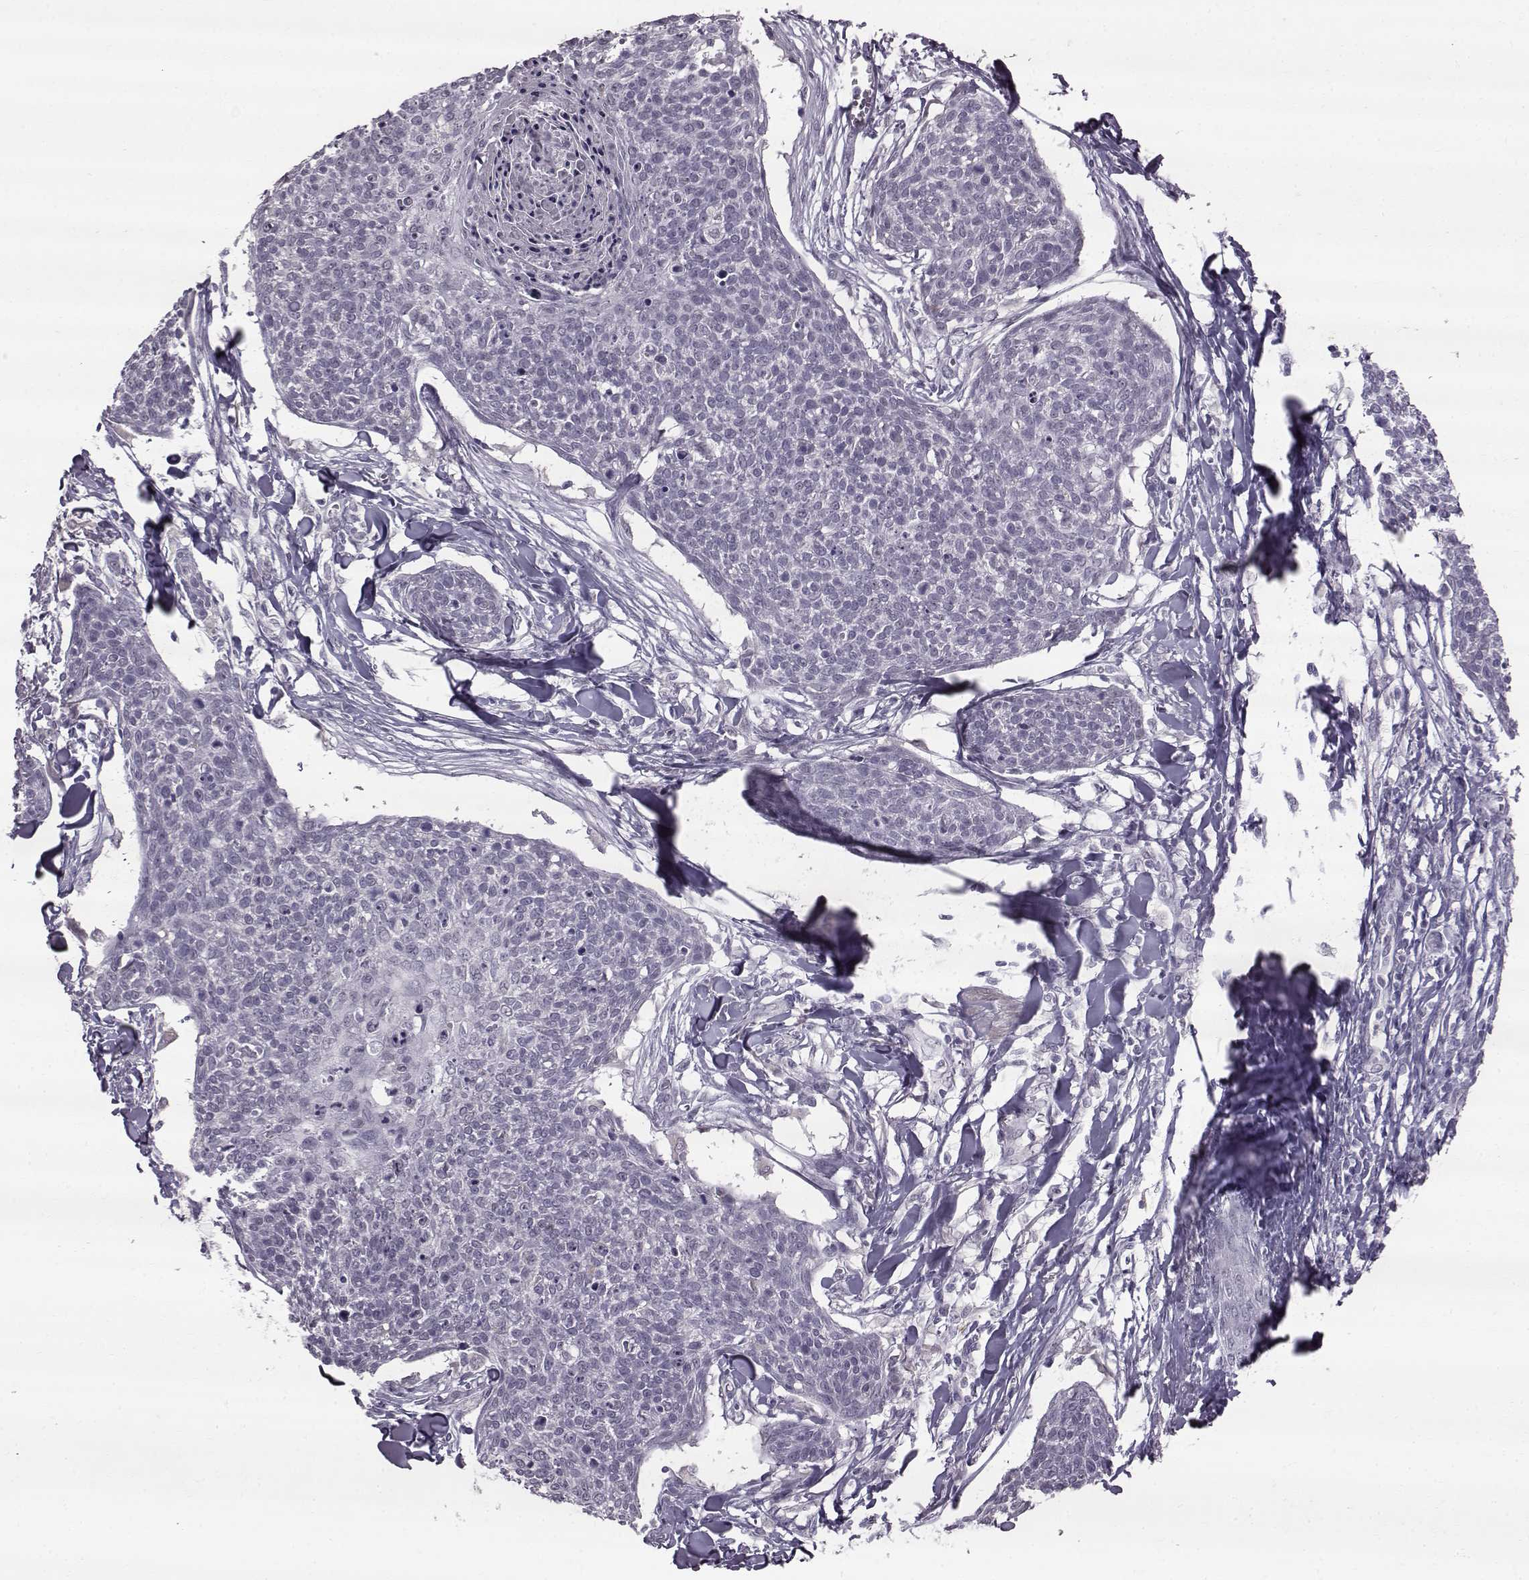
{"staining": {"intensity": "negative", "quantity": "none", "location": "none"}, "tissue": "skin cancer", "cell_type": "Tumor cells", "image_type": "cancer", "snomed": [{"axis": "morphology", "description": "Squamous cell carcinoma, NOS"}, {"axis": "topography", "description": "Skin"}, {"axis": "topography", "description": "Vulva"}], "caption": "Image shows no protein staining in tumor cells of squamous cell carcinoma (skin) tissue.", "gene": "SLC28A2", "patient": {"sex": "female", "age": 75}}